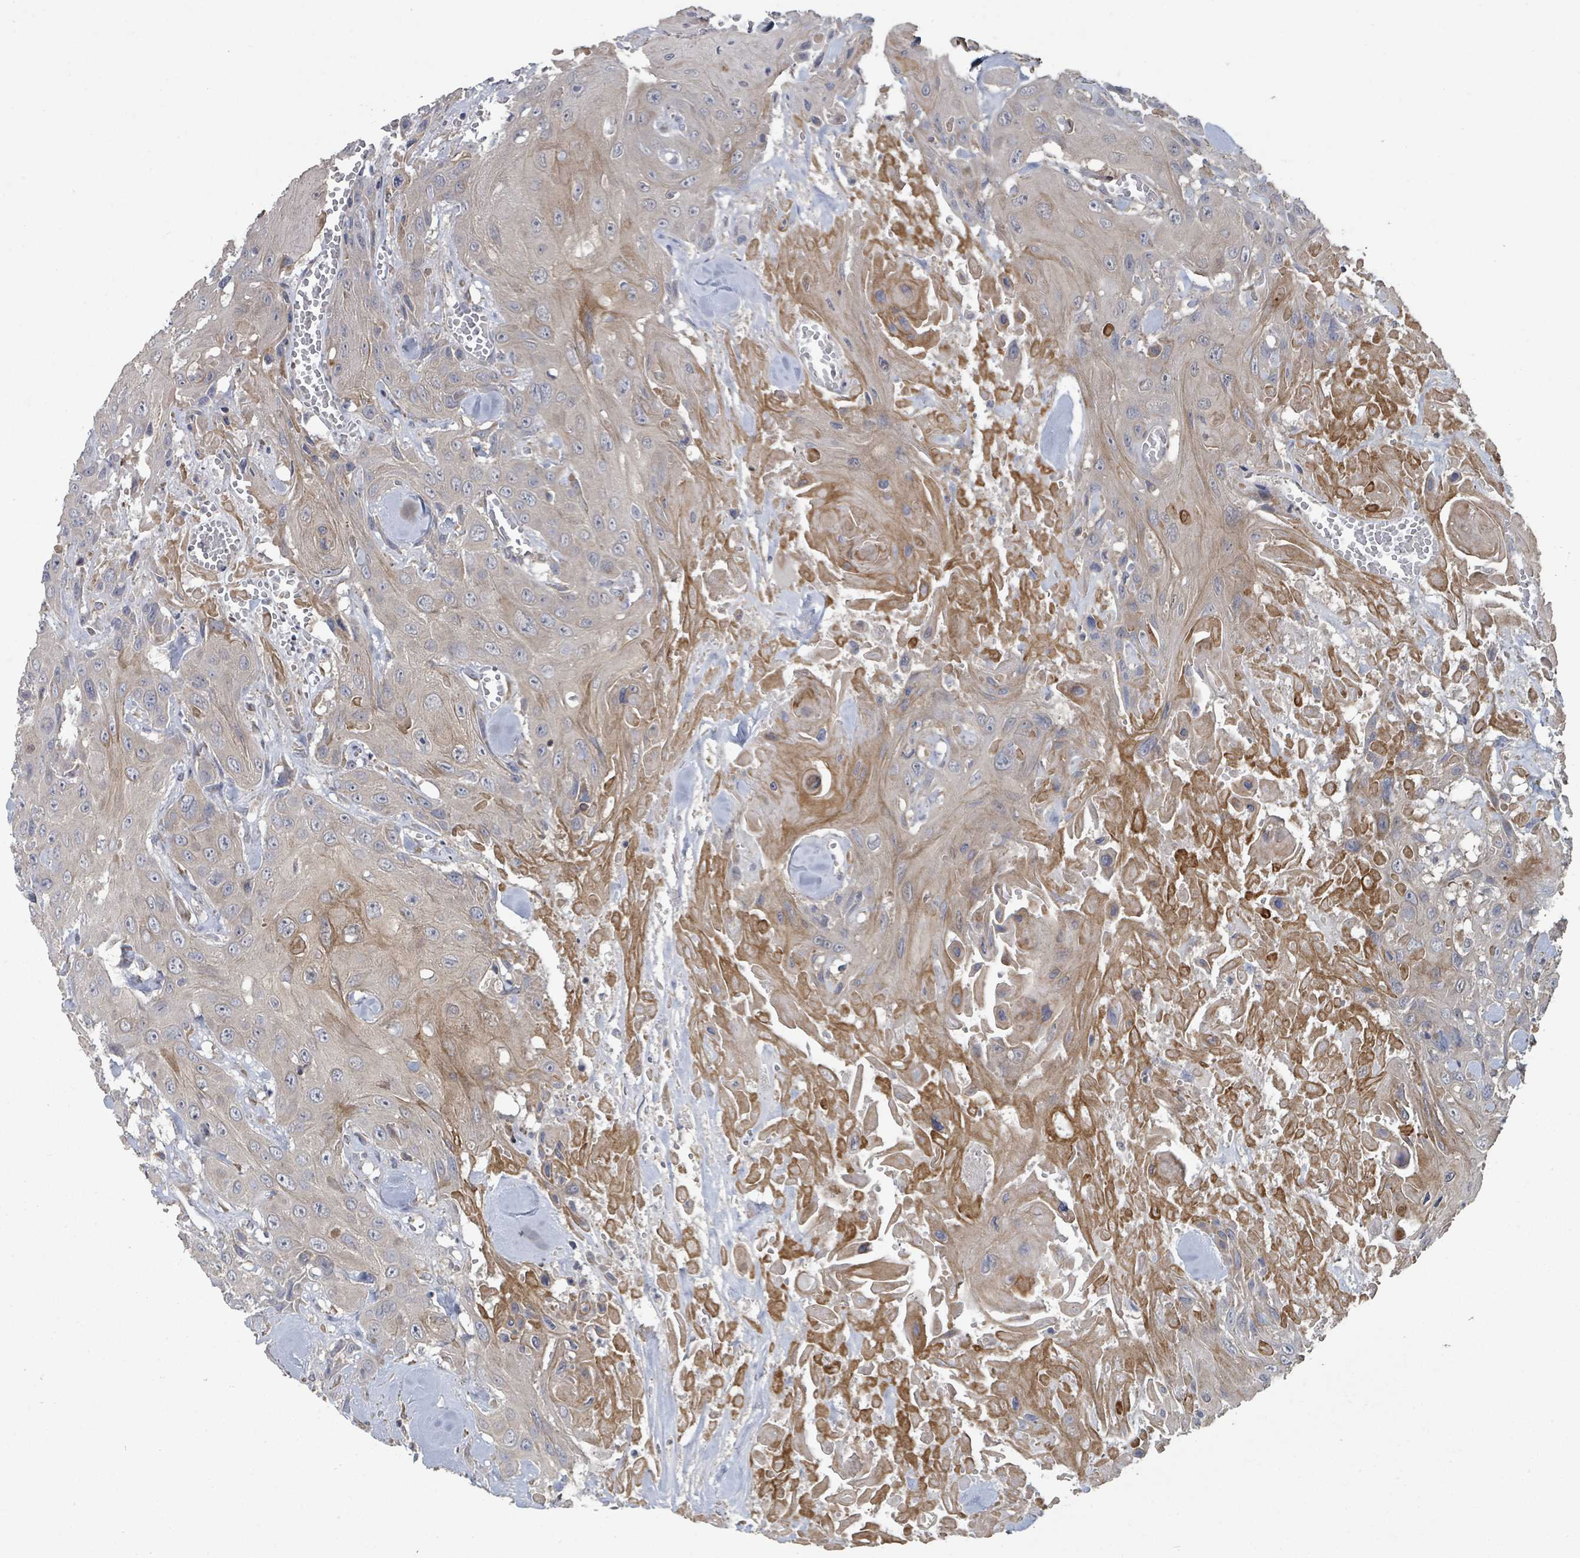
{"staining": {"intensity": "weak", "quantity": "25%-75%", "location": "cytoplasmic/membranous"}, "tissue": "head and neck cancer", "cell_type": "Tumor cells", "image_type": "cancer", "snomed": [{"axis": "morphology", "description": "Squamous cell carcinoma, NOS"}, {"axis": "topography", "description": "Head-Neck"}], "caption": "Human head and neck squamous cell carcinoma stained with a protein marker shows weak staining in tumor cells.", "gene": "SLC9A7", "patient": {"sex": "male", "age": 81}}